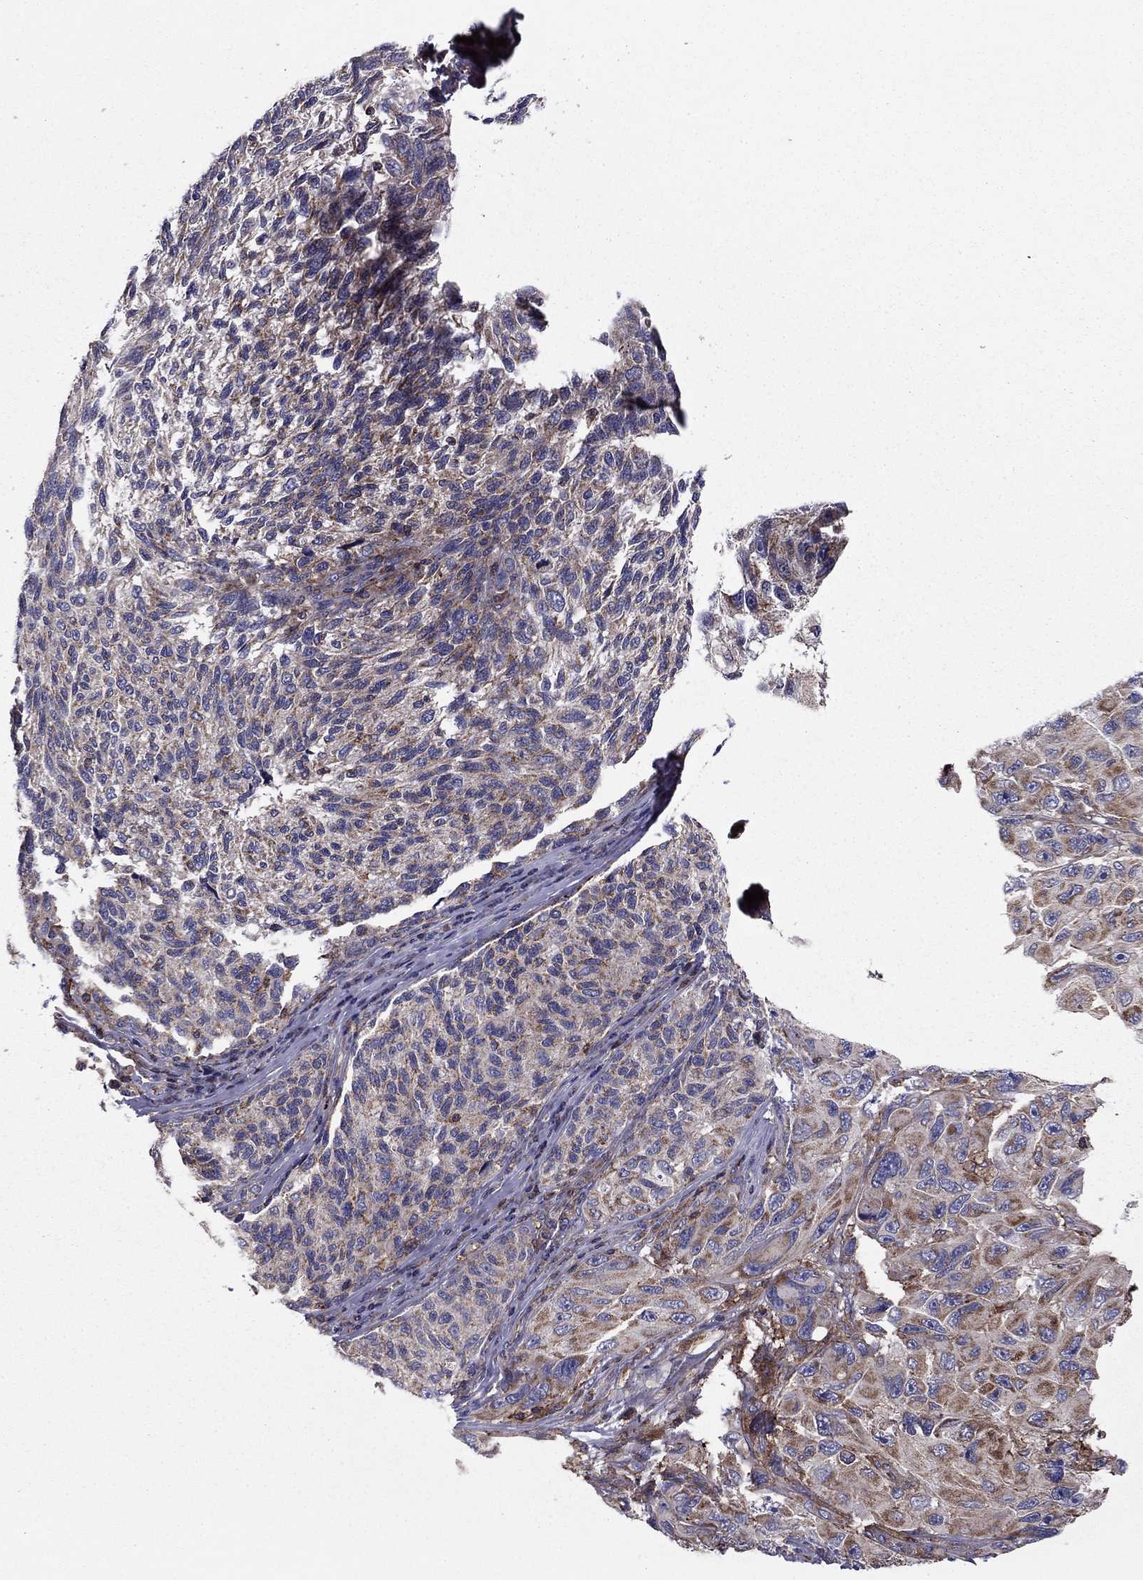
{"staining": {"intensity": "moderate", "quantity": "<25%", "location": "cytoplasmic/membranous"}, "tissue": "melanoma", "cell_type": "Tumor cells", "image_type": "cancer", "snomed": [{"axis": "morphology", "description": "Malignant melanoma, NOS"}, {"axis": "topography", "description": "Skin"}], "caption": "Immunohistochemical staining of melanoma reveals moderate cytoplasmic/membranous protein positivity in about <25% of tumor cells.", "gene": "ALG6", "patient": {"sex": "female", "age": 73}}